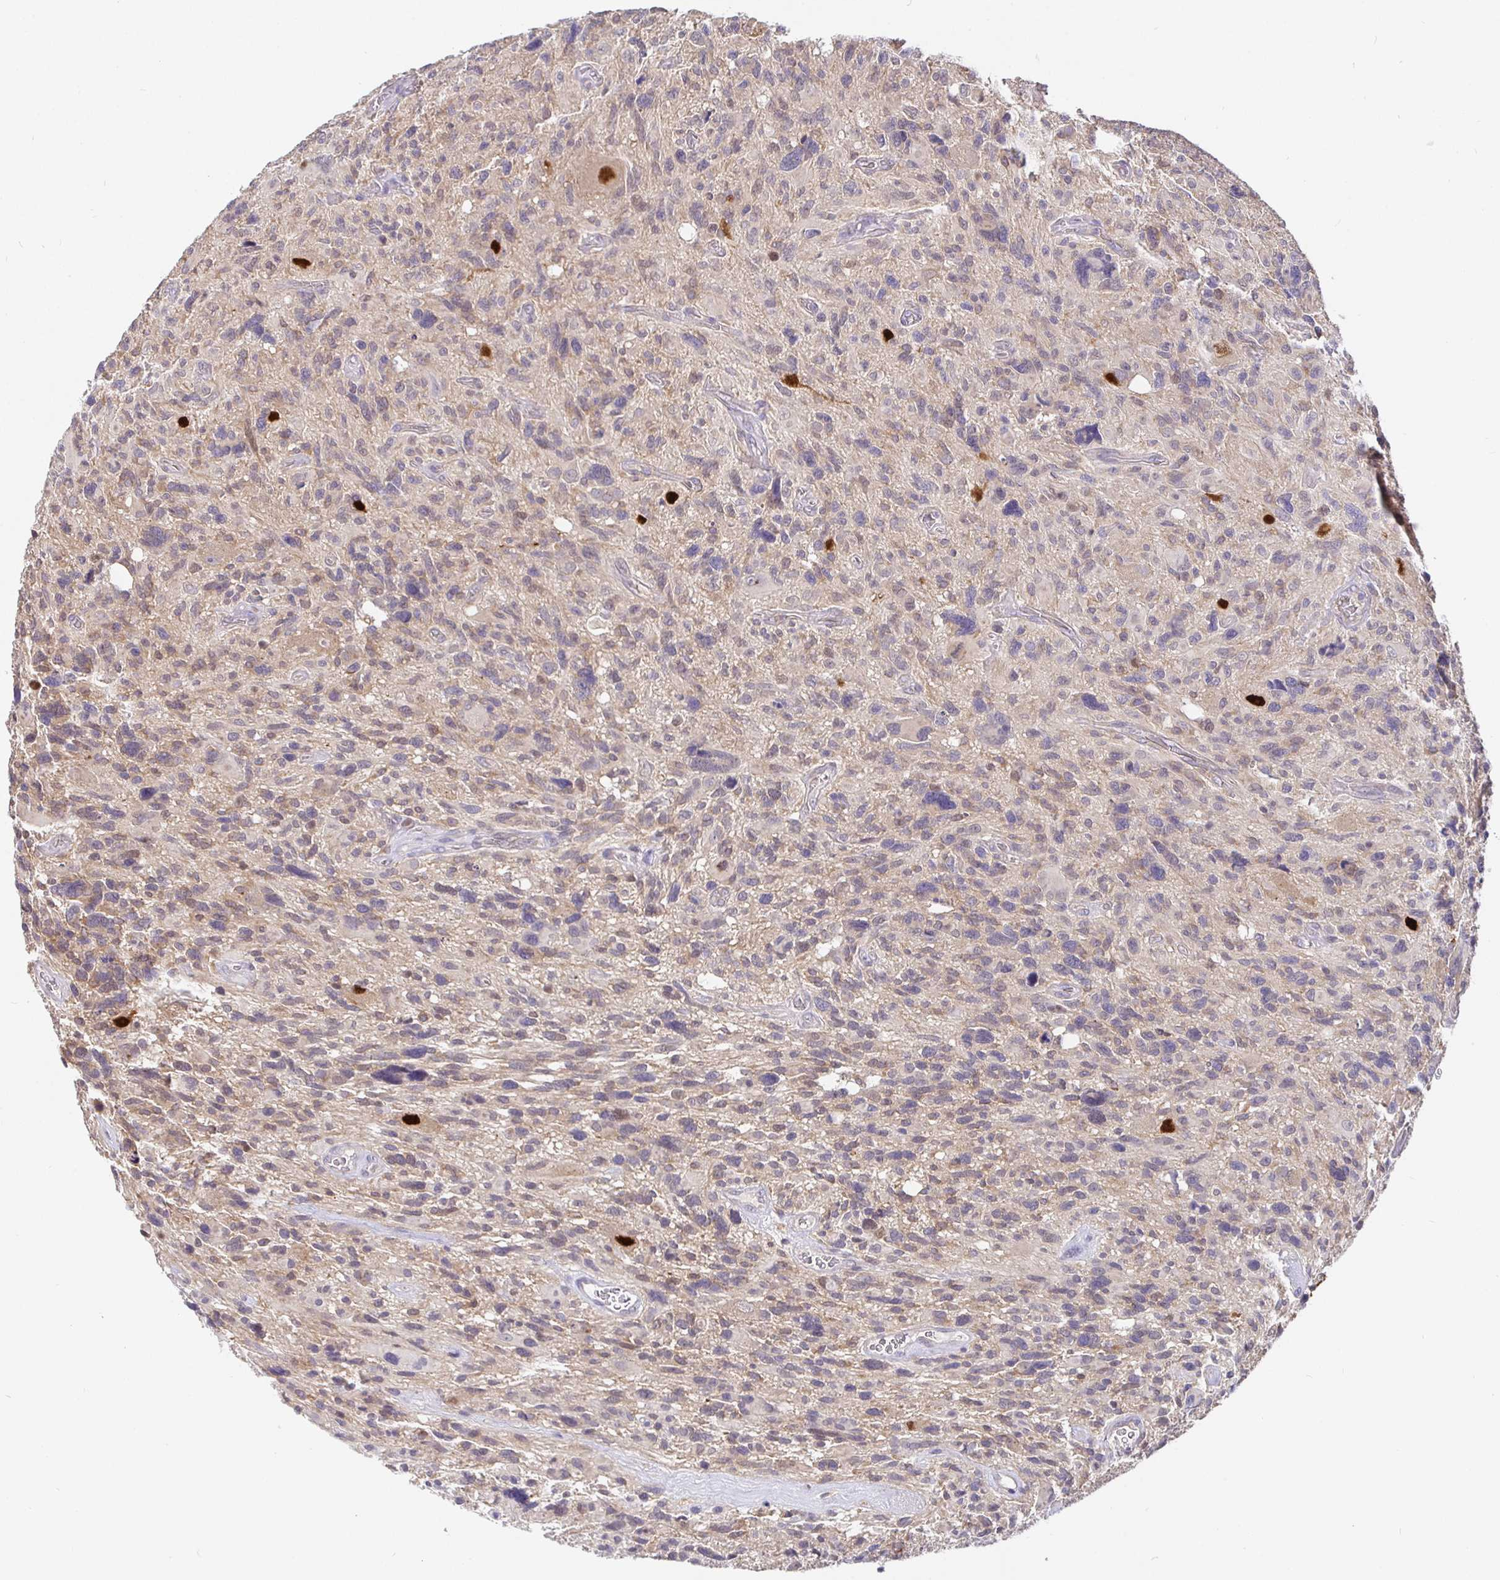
{"staining": {"intensity": "negative", "quantity": "none", "location": "none"}, "tissue": "glioma", "cell_type": "Tumor cells", "image_type": "cancer", "snomed": [{"axis": "morphology", "description": "Glioma, malignant, High grade"}, {"axis": "topography", "description": "Brain"}], "caption": "Glioma stained for a protein using immunohistochemistry demonstrates no expression tumor cells.", "gene": "SATB1", "patient": {"sex": "male", "age": 49}}